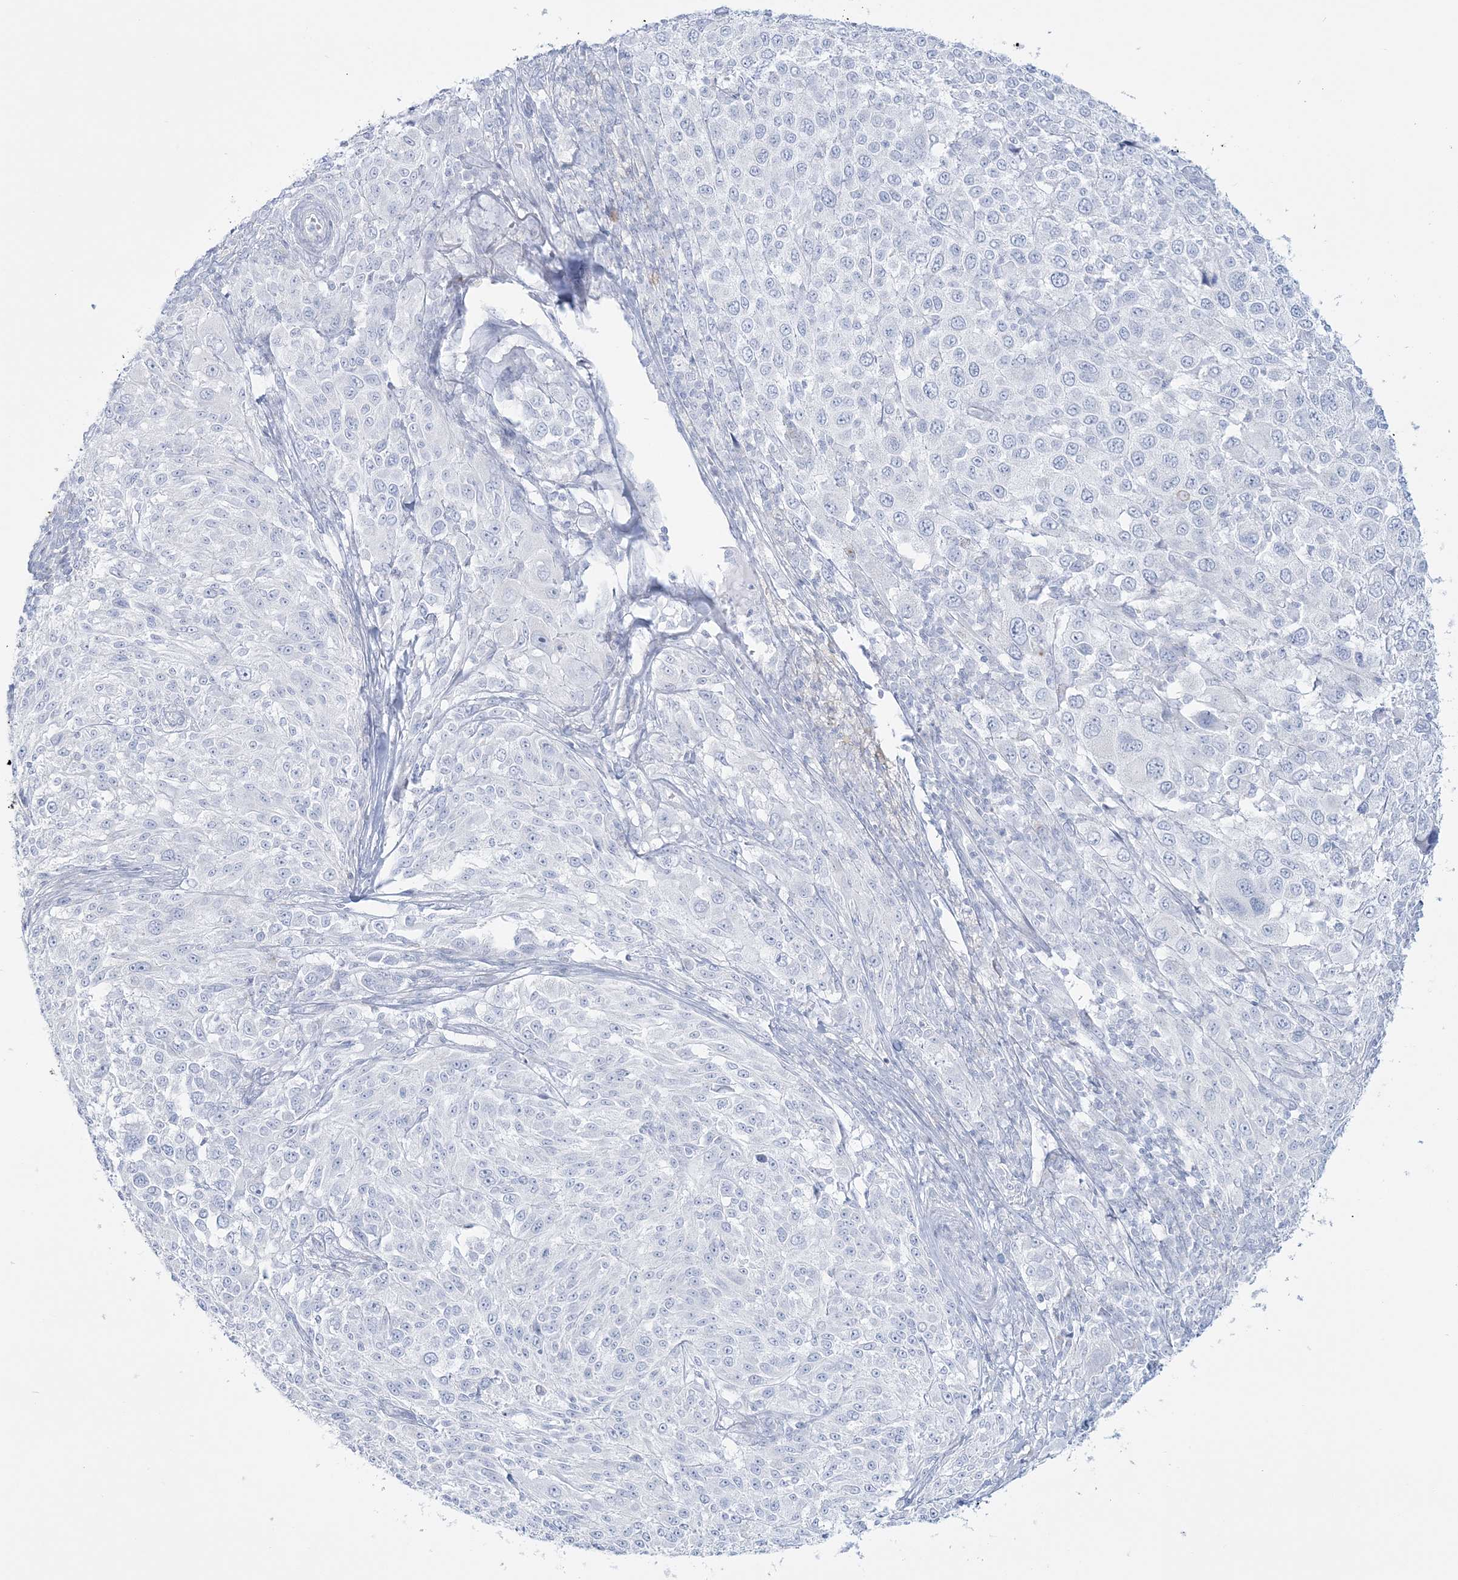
{"staining": {"intensity": "negative", "quantity": "none", "location": "none"}, "tissue": "melanoma", "cell_type": "Tumor cells", "image_type": "cancer", "snomed": [{"axis": "morphology", "description": "Malignant melanoma, NOS"}, {"axis": "topography", "description": "Skin of trunk"}], "caption": "Micrograph shows no protein expression in tumor cells of melanoma tissue. (Brightfield microscopy of DAB (3,3'-diaminobenzidine) IHC at high magnification).", "gene": "ADGB", "patient": {"sex": "male", "age": 71}}